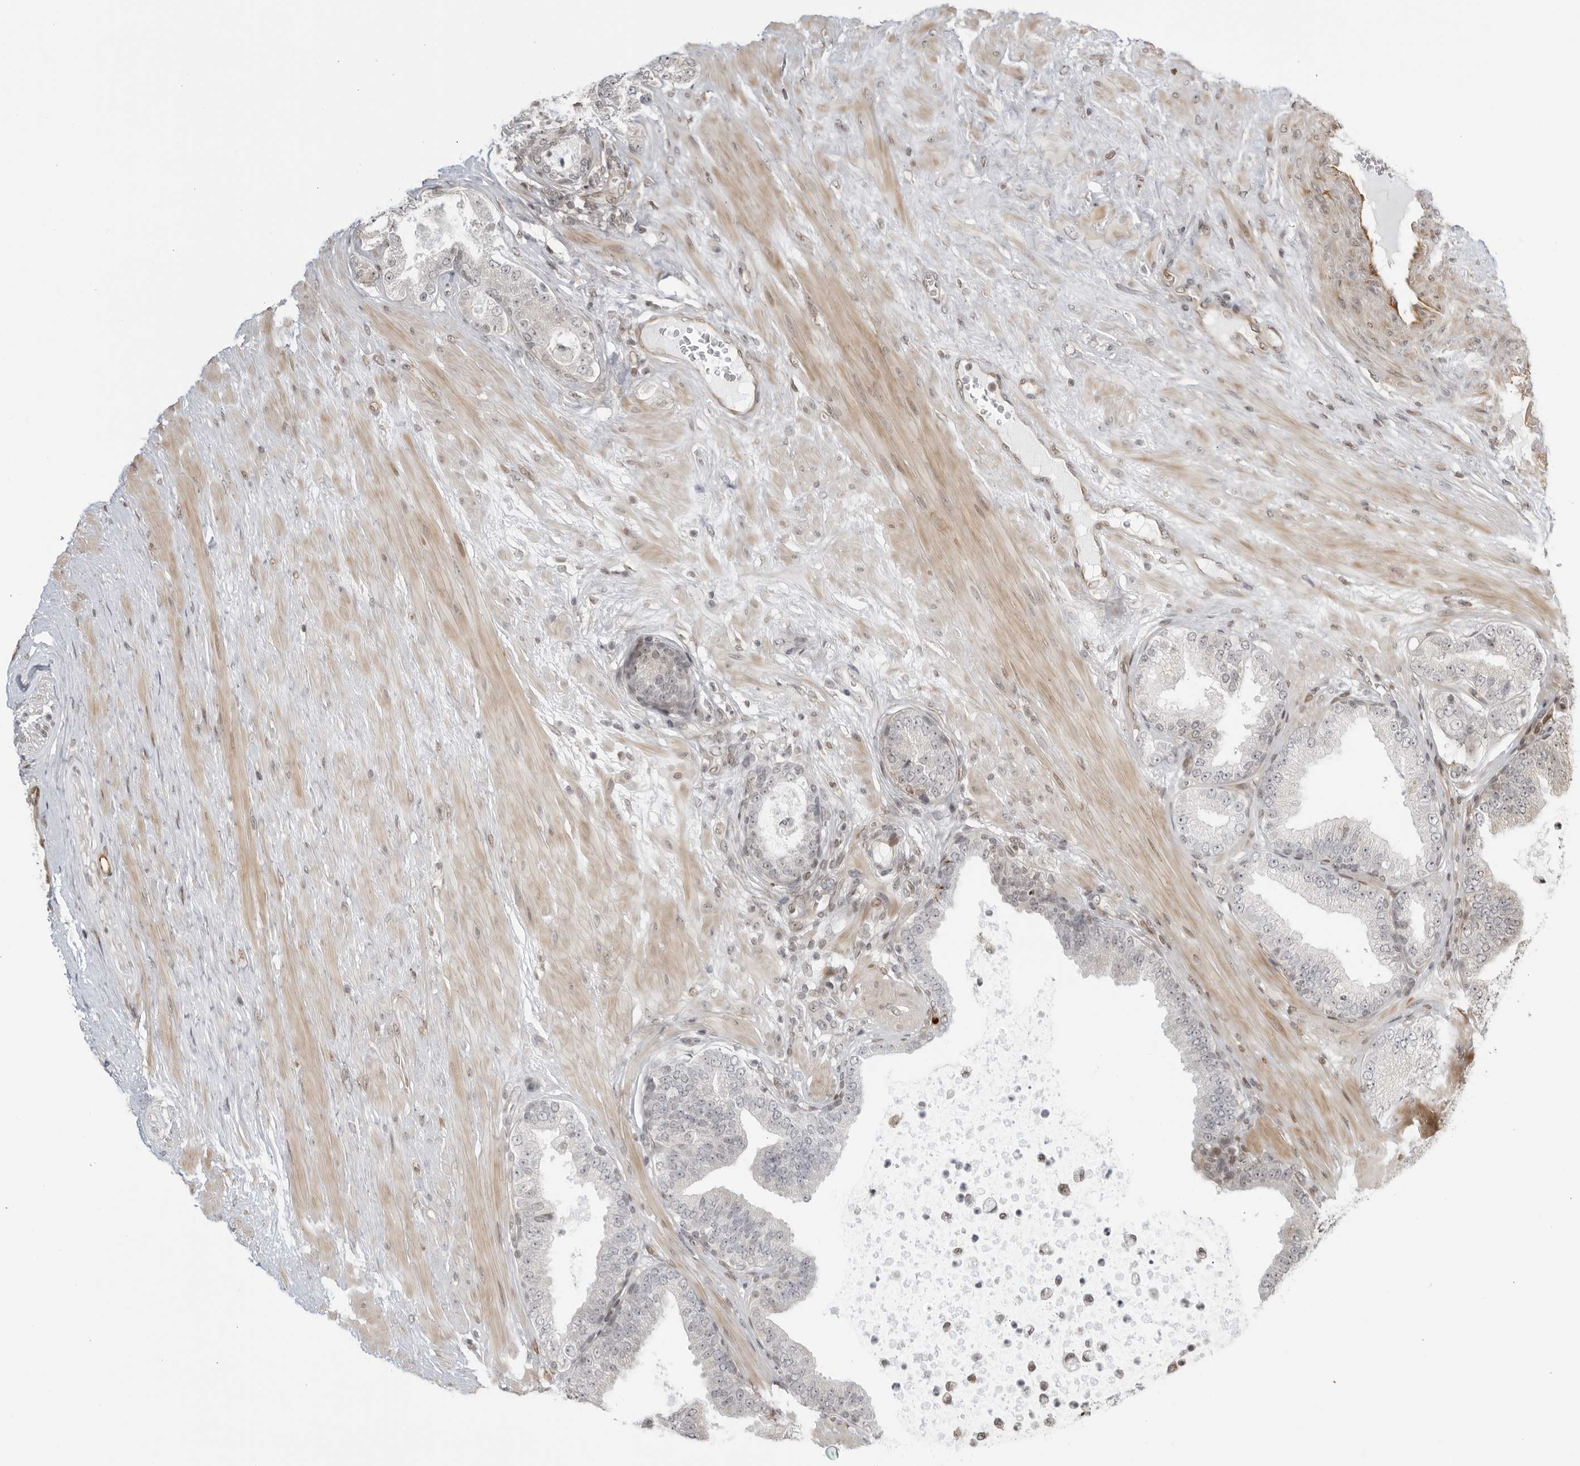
{"staining": {"intensity": "negative", "quantity": "none", "location": "none"}, "tissue": "prostate cancer", "cell_type": "Tumor cells", "image_type": "cancer", "snomed": [{"axis": "morphology", "description": "Adenocarcinoma, Low grade"}, {"axis": "topography", "description": "Prostate"}], "caption": "This is an IHC histopathology image of human prostate adenocarcinoma (low-grade). There is no positivity in tumor cells.", "gene": "TCF21", "patient": {"sex": "male", "age": 63}}